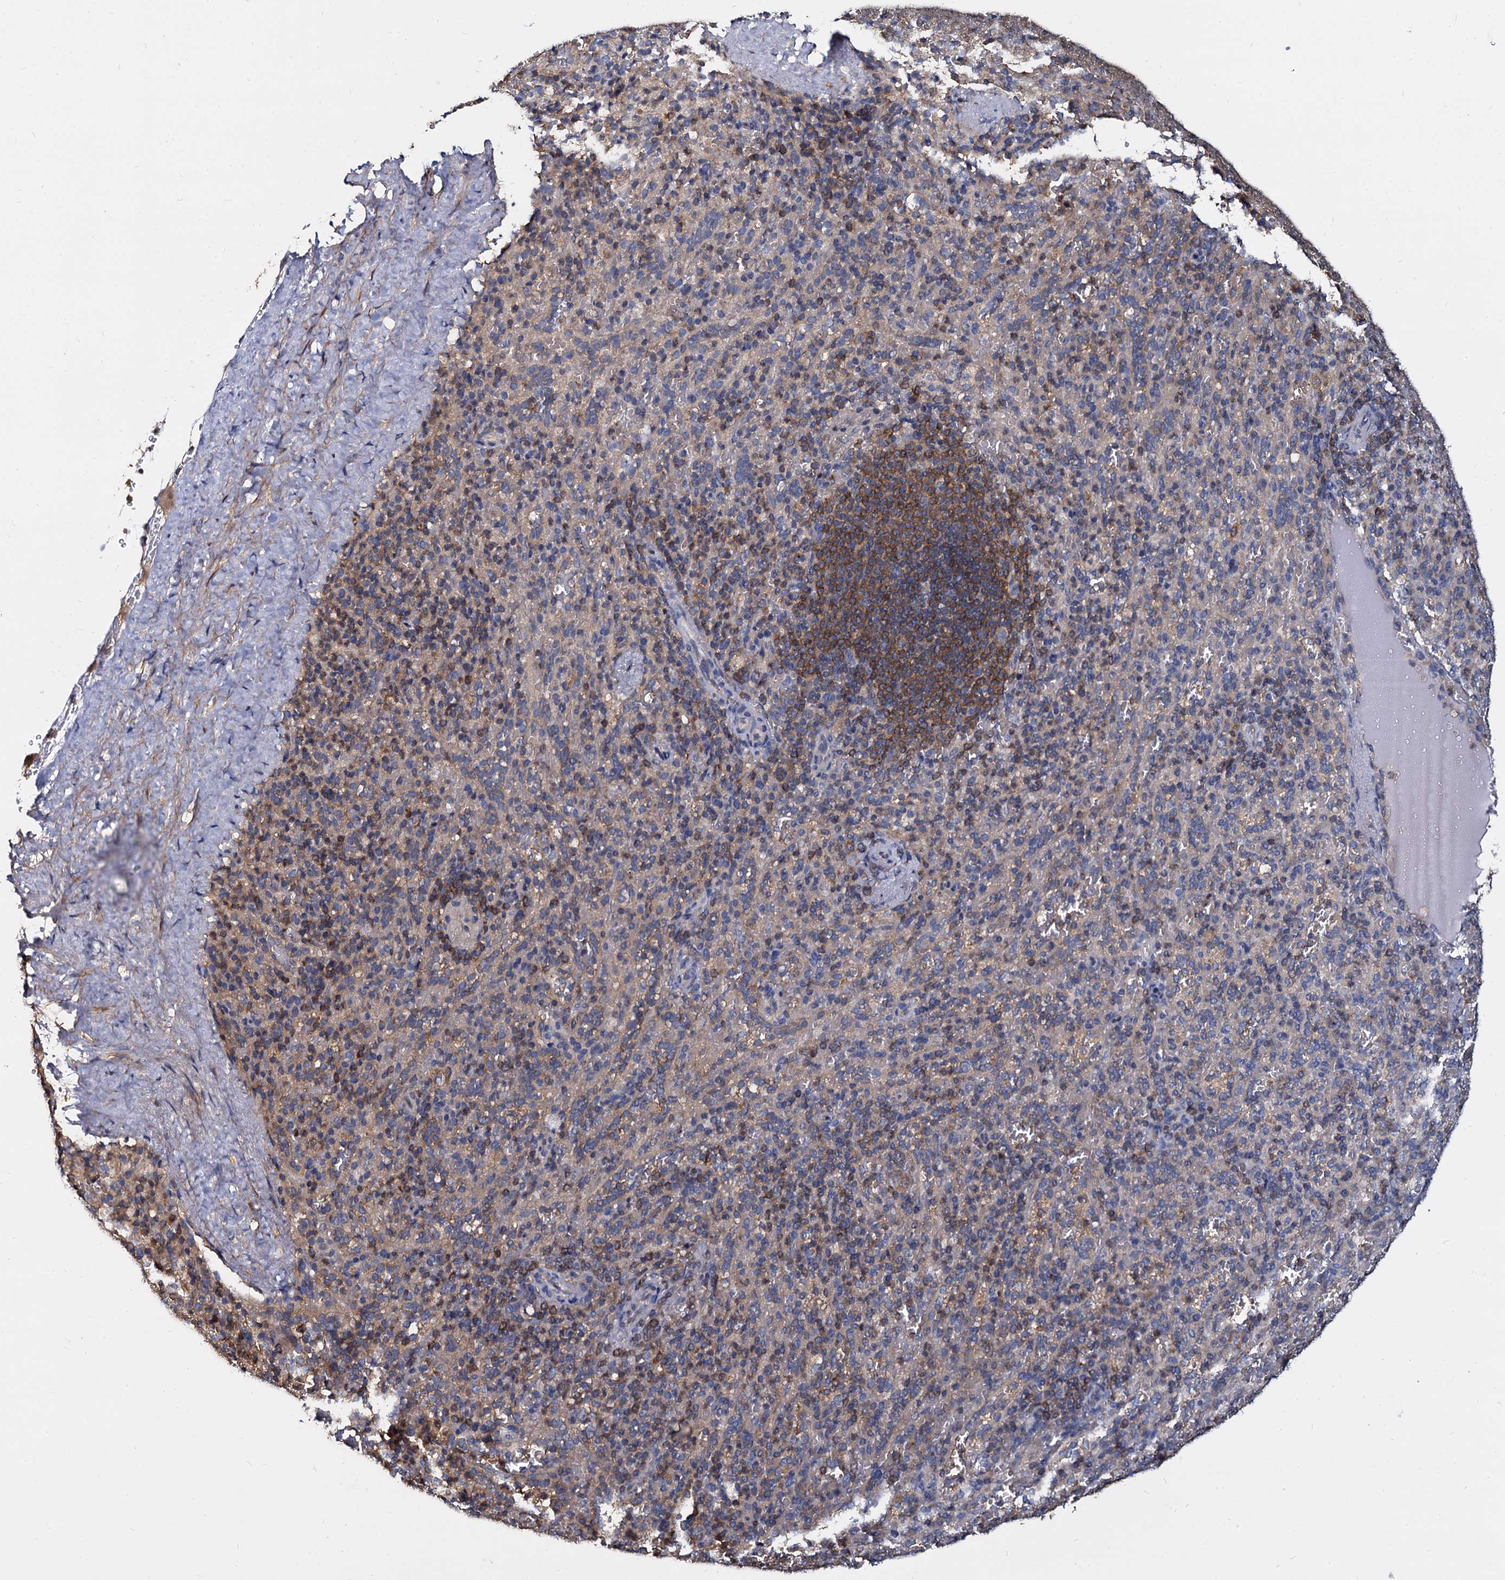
{"staining": {"intensity": "moderate", "quantity": "<25%", "location": "cytoplasmic/membranous"}, "tissue": "spleen", "cell_type": "Cells in red pulp", "image_type": "normal", "snomed": [{"axis": "morphology", "description": "Normal tissue, NOS"}, {"axis": "topography", "description": "Spleen"}], "caption": "IHC staining of unremarkable spleen, which displays low levels of moderate cytoplasmic/membranous positivity in about <25% of cells in red pulp indicating moderate cytoplasmic/membranous protein expression. The staining was performed using DAB (3,3'-diaminobenzidine) (brown) for protein detection and nuclei were counterstained in hematoxylin (blue).", "gene": "ANKRD13A", "patient": {"sex": "female", "age": 21}}